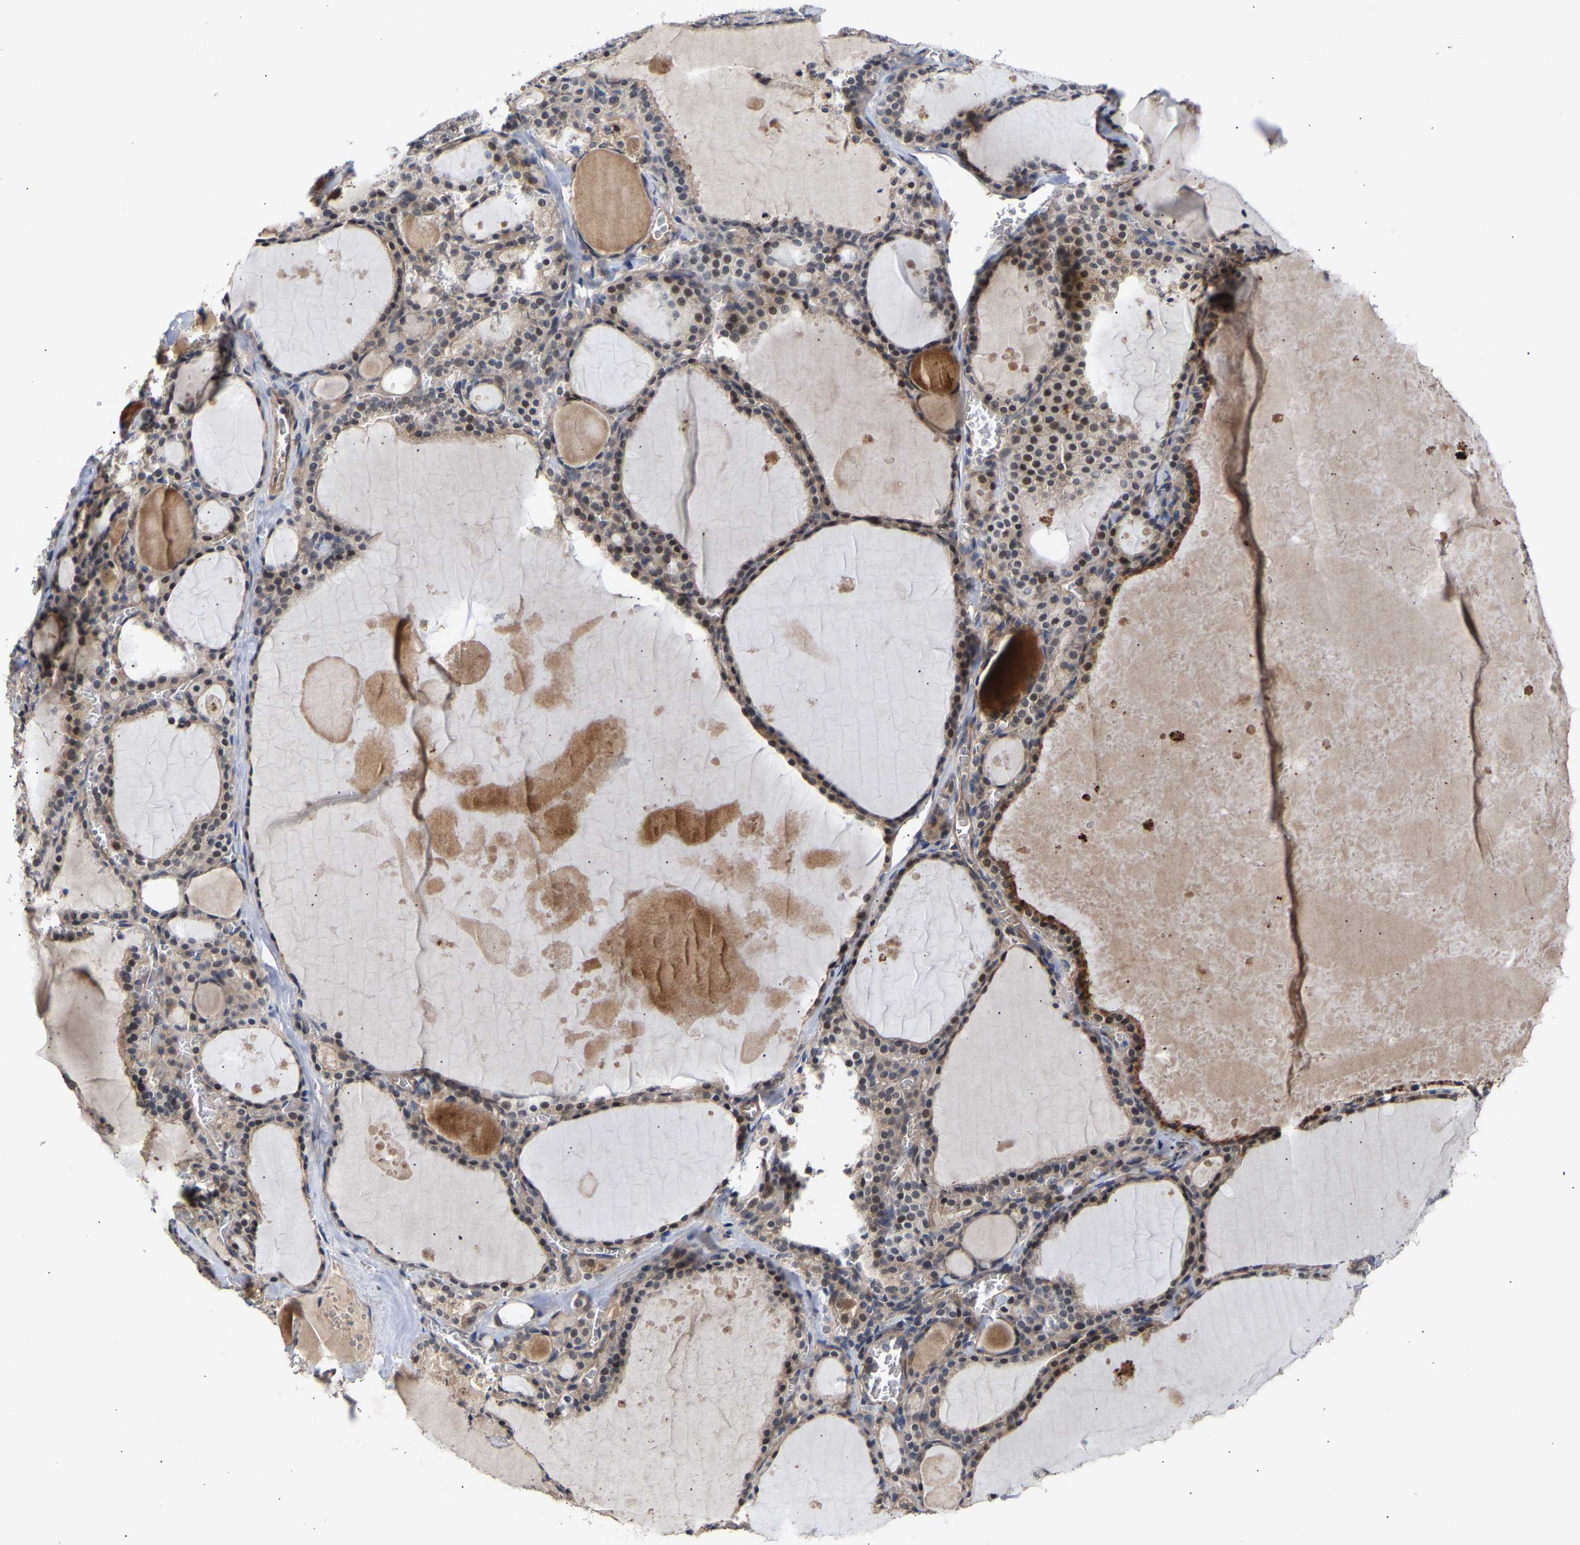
{"staining": {"intensity": "moderate", "quantity": "25%-75%", "location": "cytoplasmic/membranous,nuclear"}, "tissue": "thyroid gland", "cell_type": "Glandular cells", "image_type": "normal", "snomed": [{"axis": "morphology", "description": "Normal tissue, NOS"}, {"axis": "topography", "description": "Thyroid gland"}], "caption": "Glandular cells show moderate cytoplasmic/membranous,nuclear staining in about 25%-75% of cells in normal thyroid gland.", "gene": "KASH5", "patient": {"sex": "male", "age": 56}}